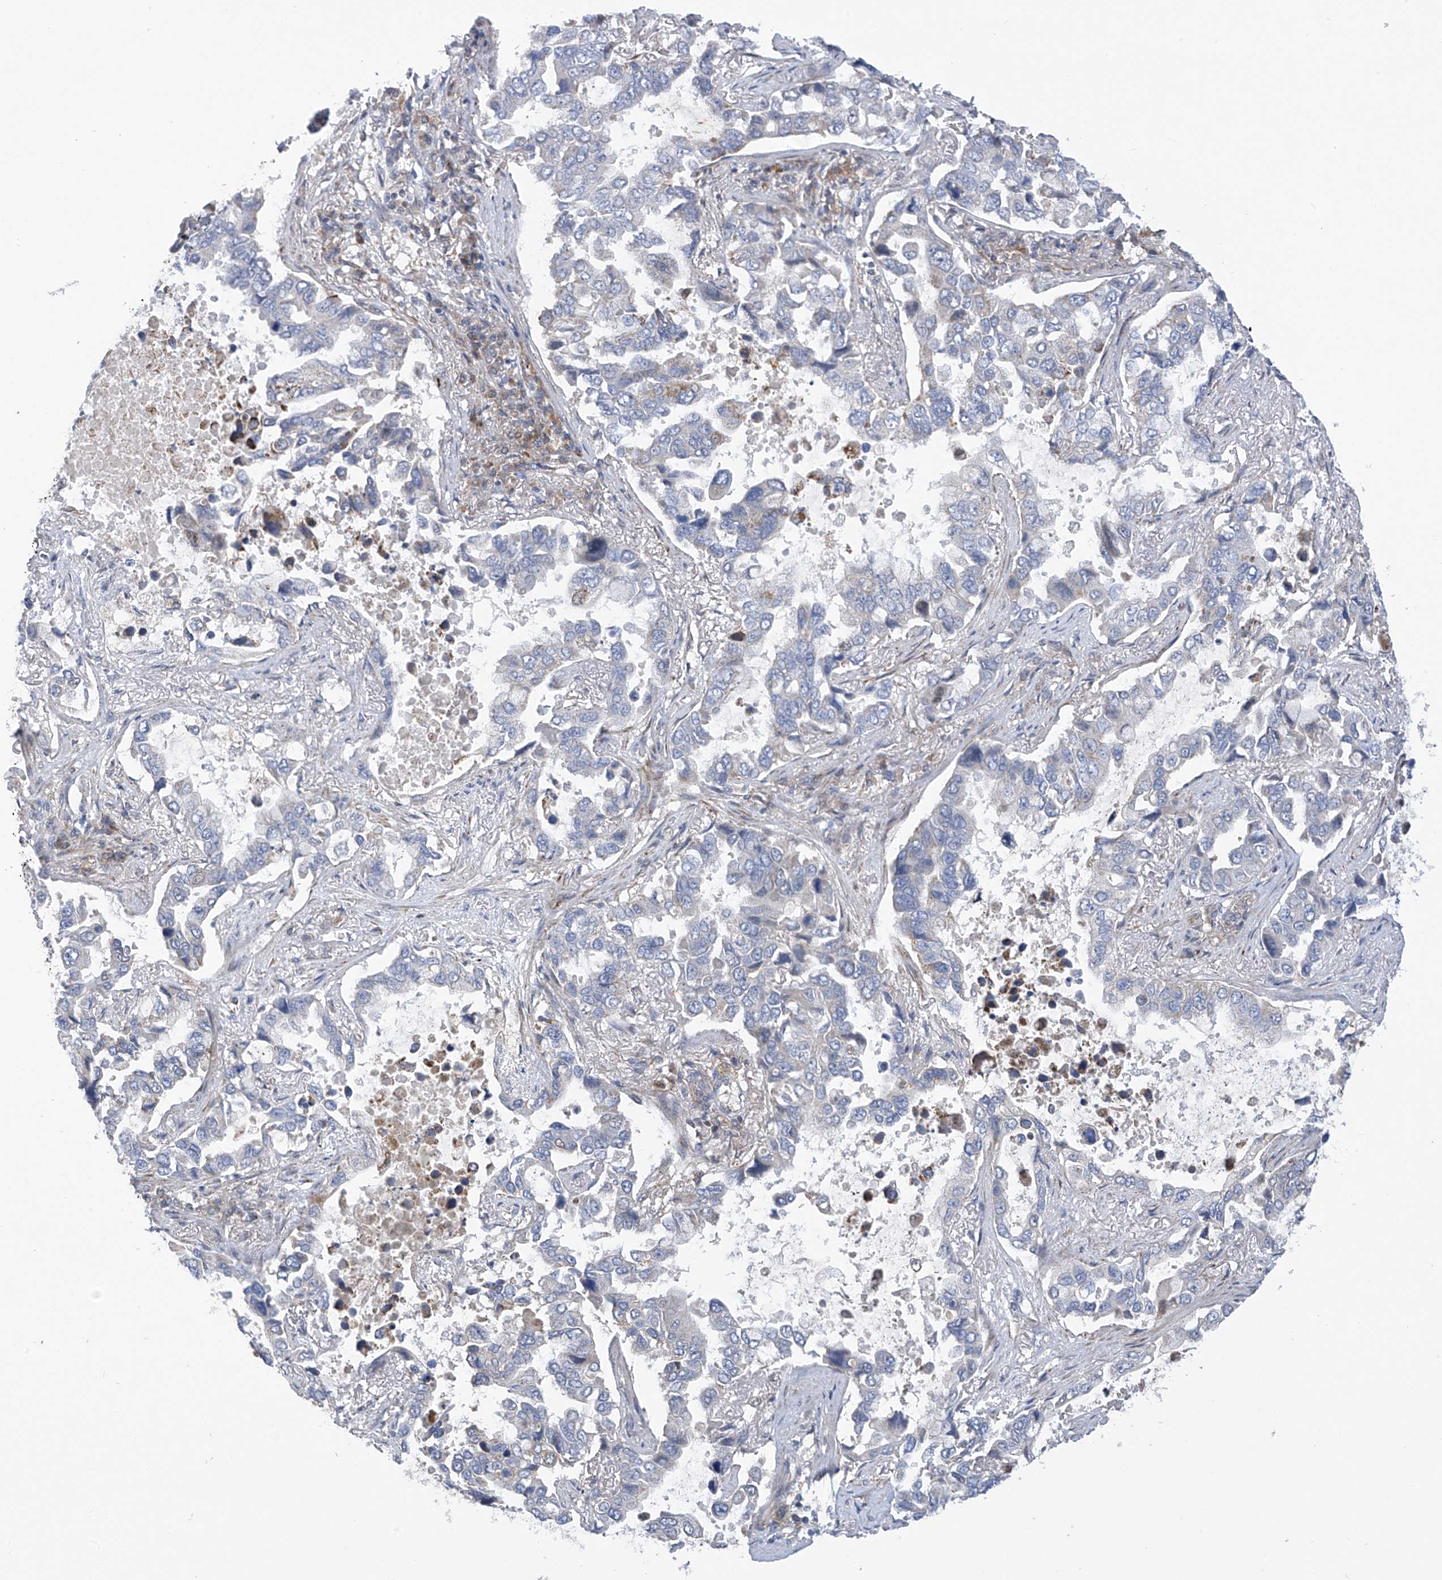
{"staining": {"intensity": "negative", "quantity": "none", "location": "none"}, "tissue": "lung cancer", "cell_type": "Tumor cells", "image_type": "cancer", "snomed": [{"axis": "morphology", "description": "Squamous cell carcinoma, NOS"}, {"axis": "topography", "description": "Lung"}], "caption": "This is an immunohistochemistry (IHC) image of lung cancer. There is no positivity in tumor cells.", "gene": "SLCO4A1", "patient": {"sex": "male", "age": 66}}